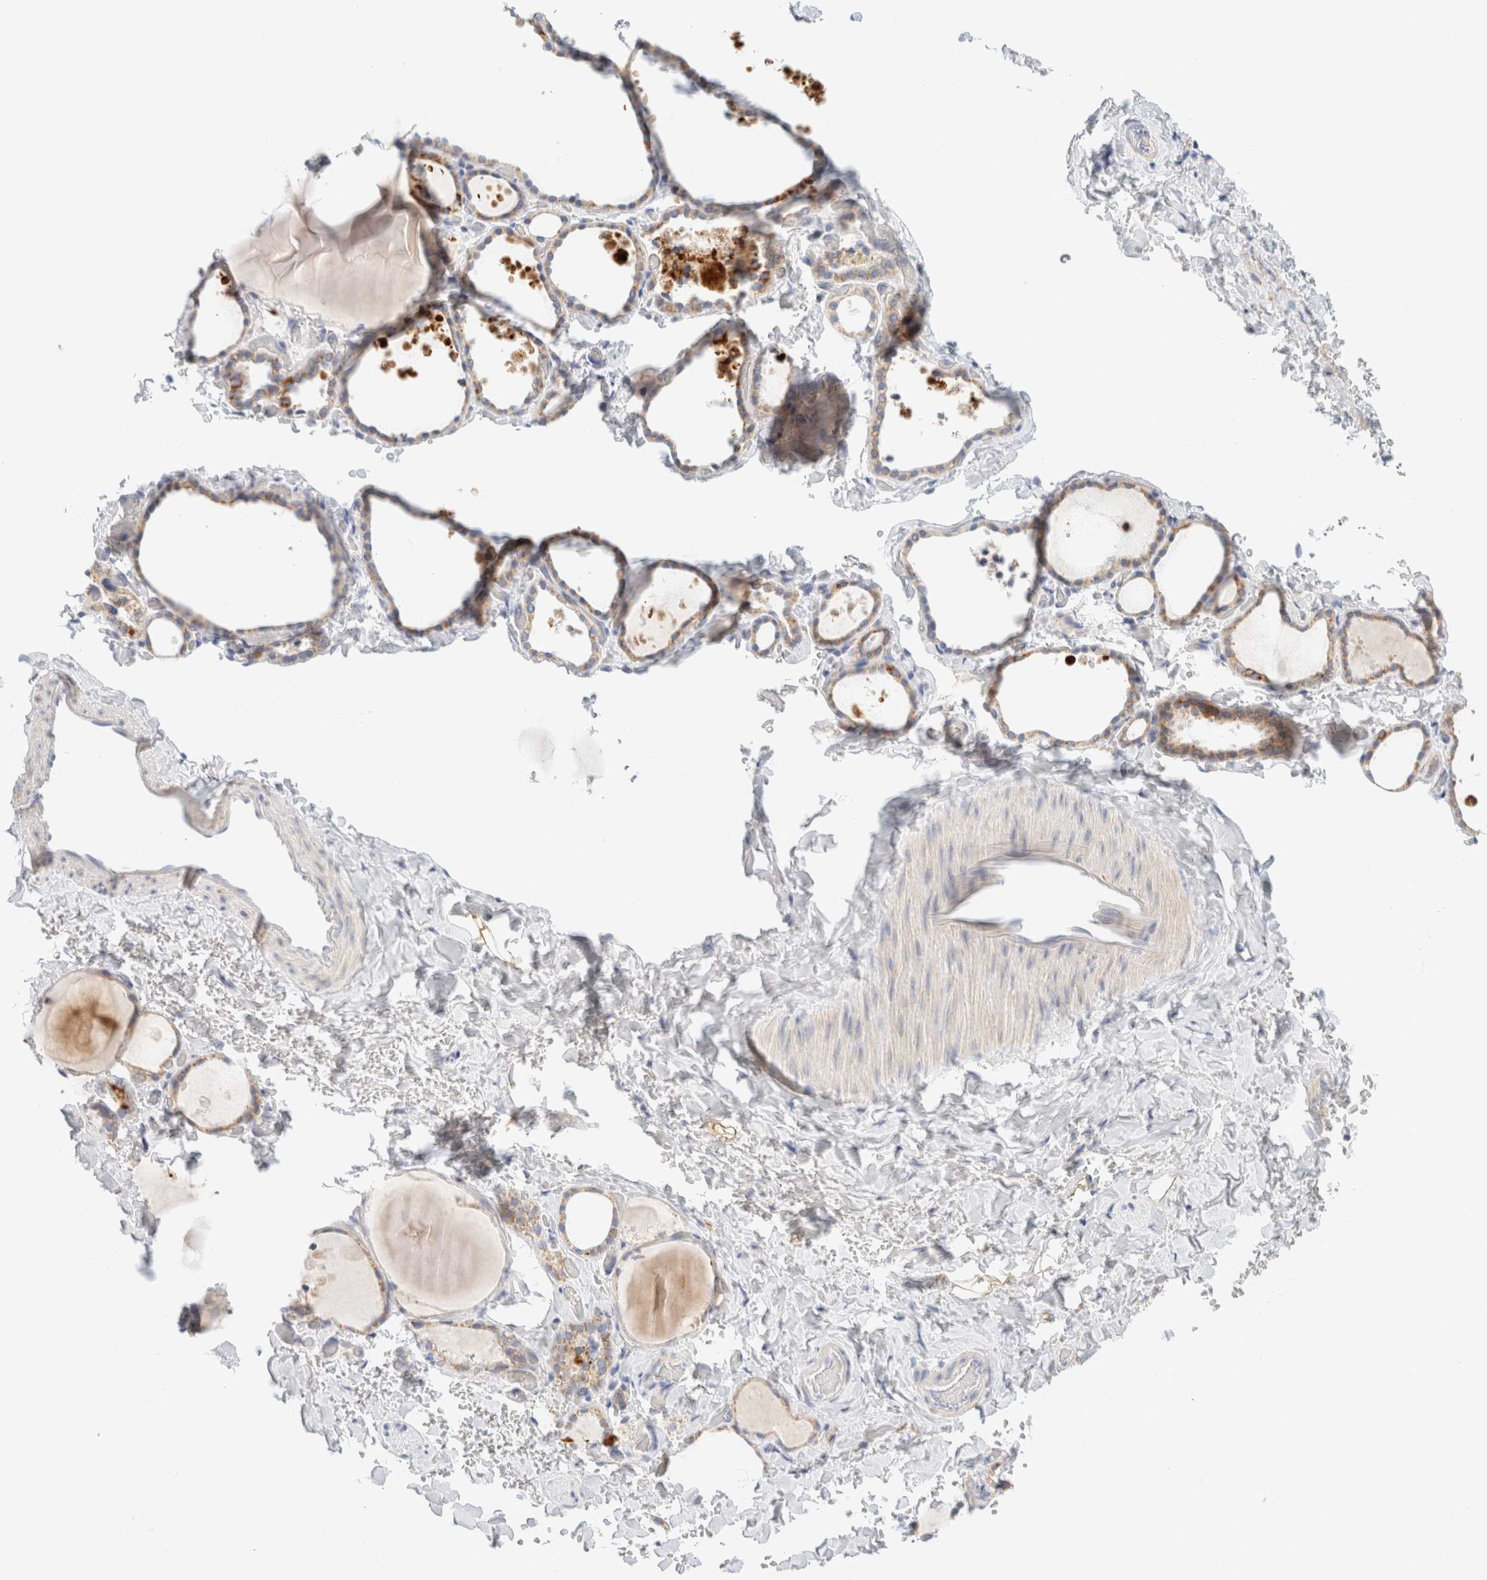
{"staining": {"intensity": "moderate", "quantity": "<25%", "location": "cytoplasmic/membranous"}, "tissue": "thyroid gland", "cell_type": "Glandular cells", "image_type": "normal", "snomed": [{"axis": "morphology", "description": "Normal tissue, NOS"}, {"axis": "topography", "description": "Thyroid gland"}], "caption": "Moderate cytoplasmic/membranous staining is identified in approximately <25% of glandular cells in benign thyroid gland.", "gene": "HDHD3", "patient": {"sex": "female", "age": 44}}